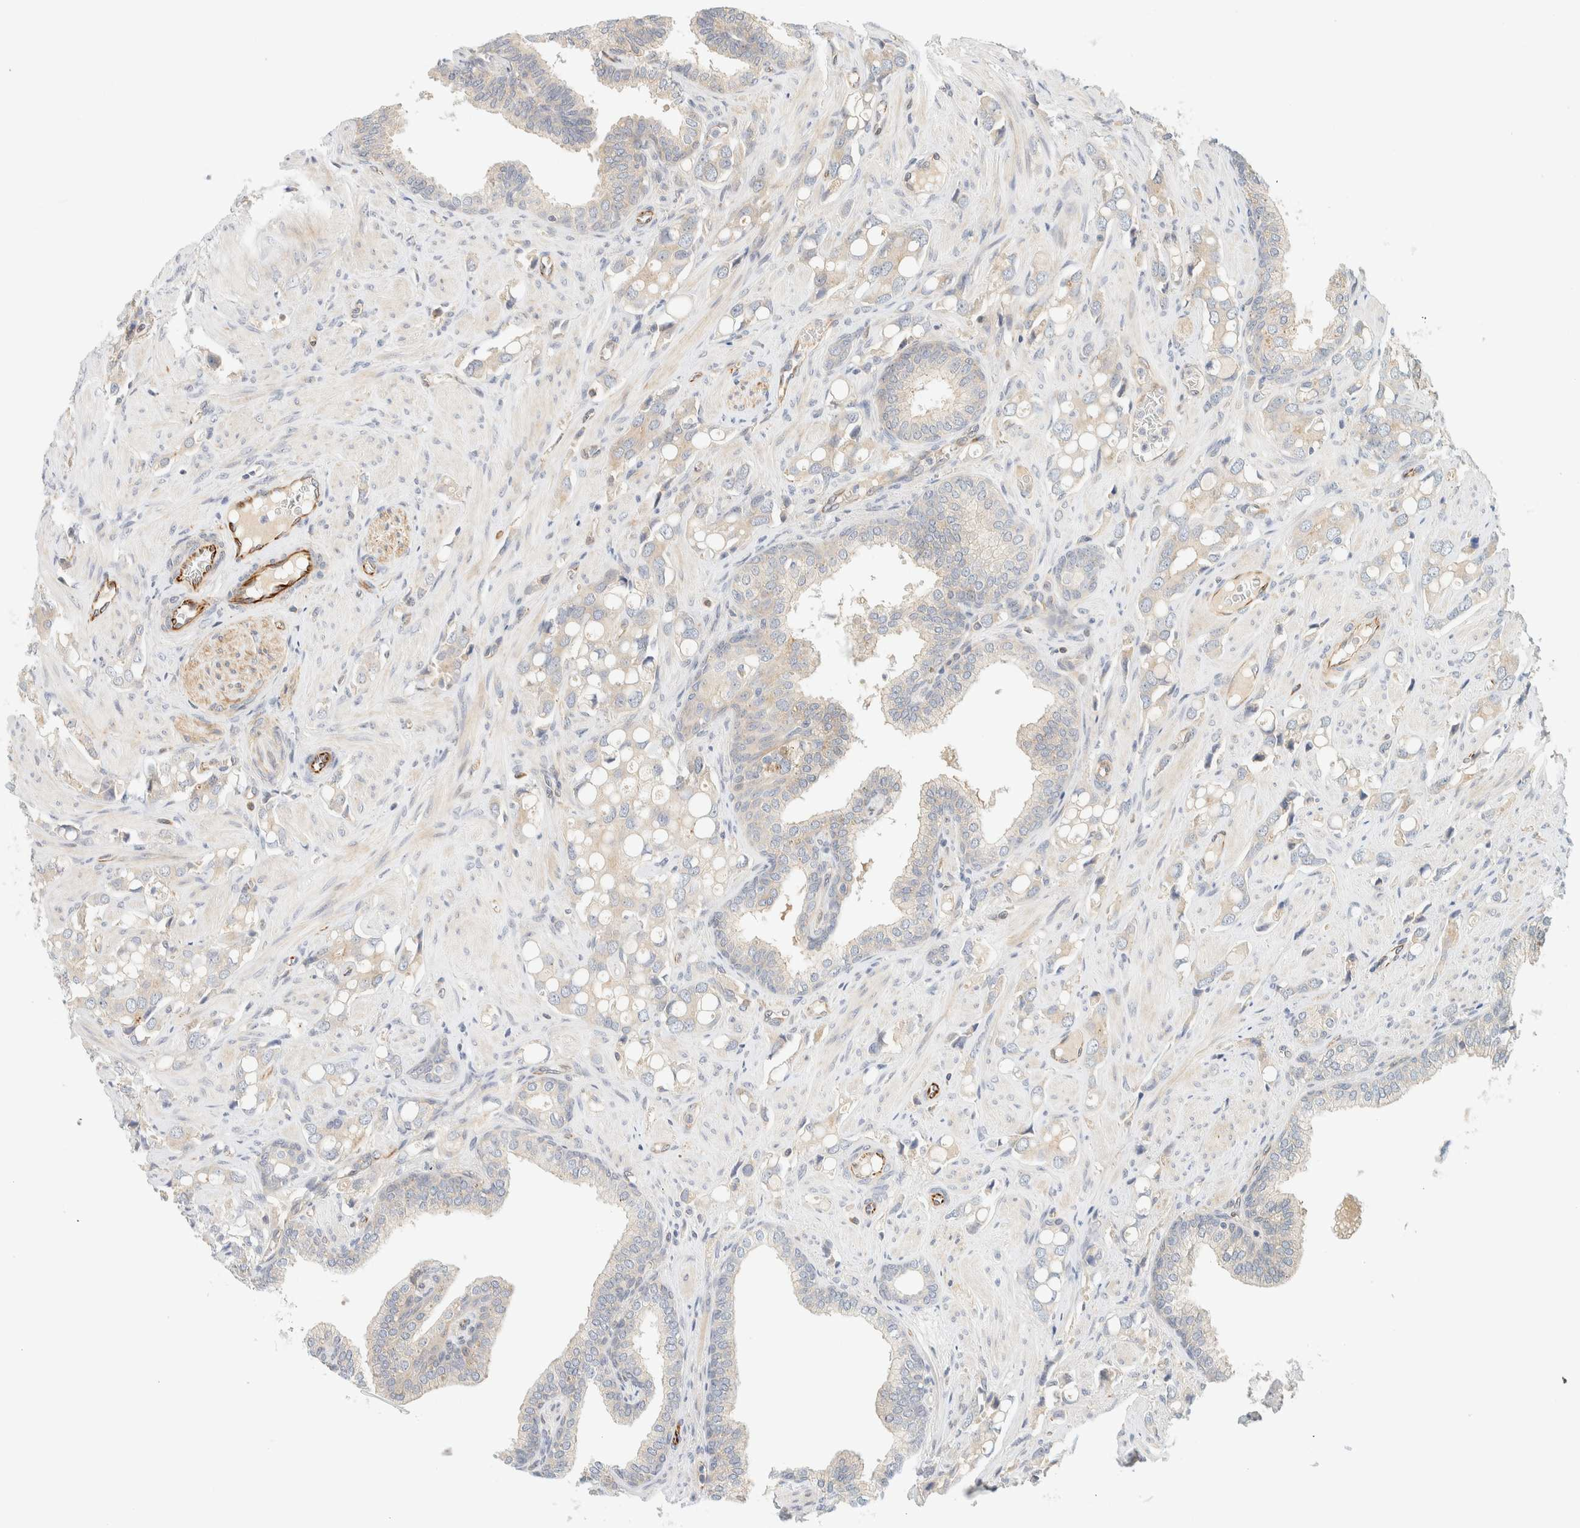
{"staining": {"intensity": "negative", "quantity": "none", "location": "none"}, "tissue": "prostate cancer", "cell_type": "Tumor cells", "image_type": "cancer", "snomed": [{"axis": "morphology", "description": "Adenocarcinoma, High grade"}, {"axis": "topography", "description": "Prostate"}], "caption": "Photomicrograph shows no protein staining in tumor cells of adenocarcinoma (high-grade) (prostate) tissue.", "gene": "FAT1", "patient": {"sex": "male", "age": 52}}